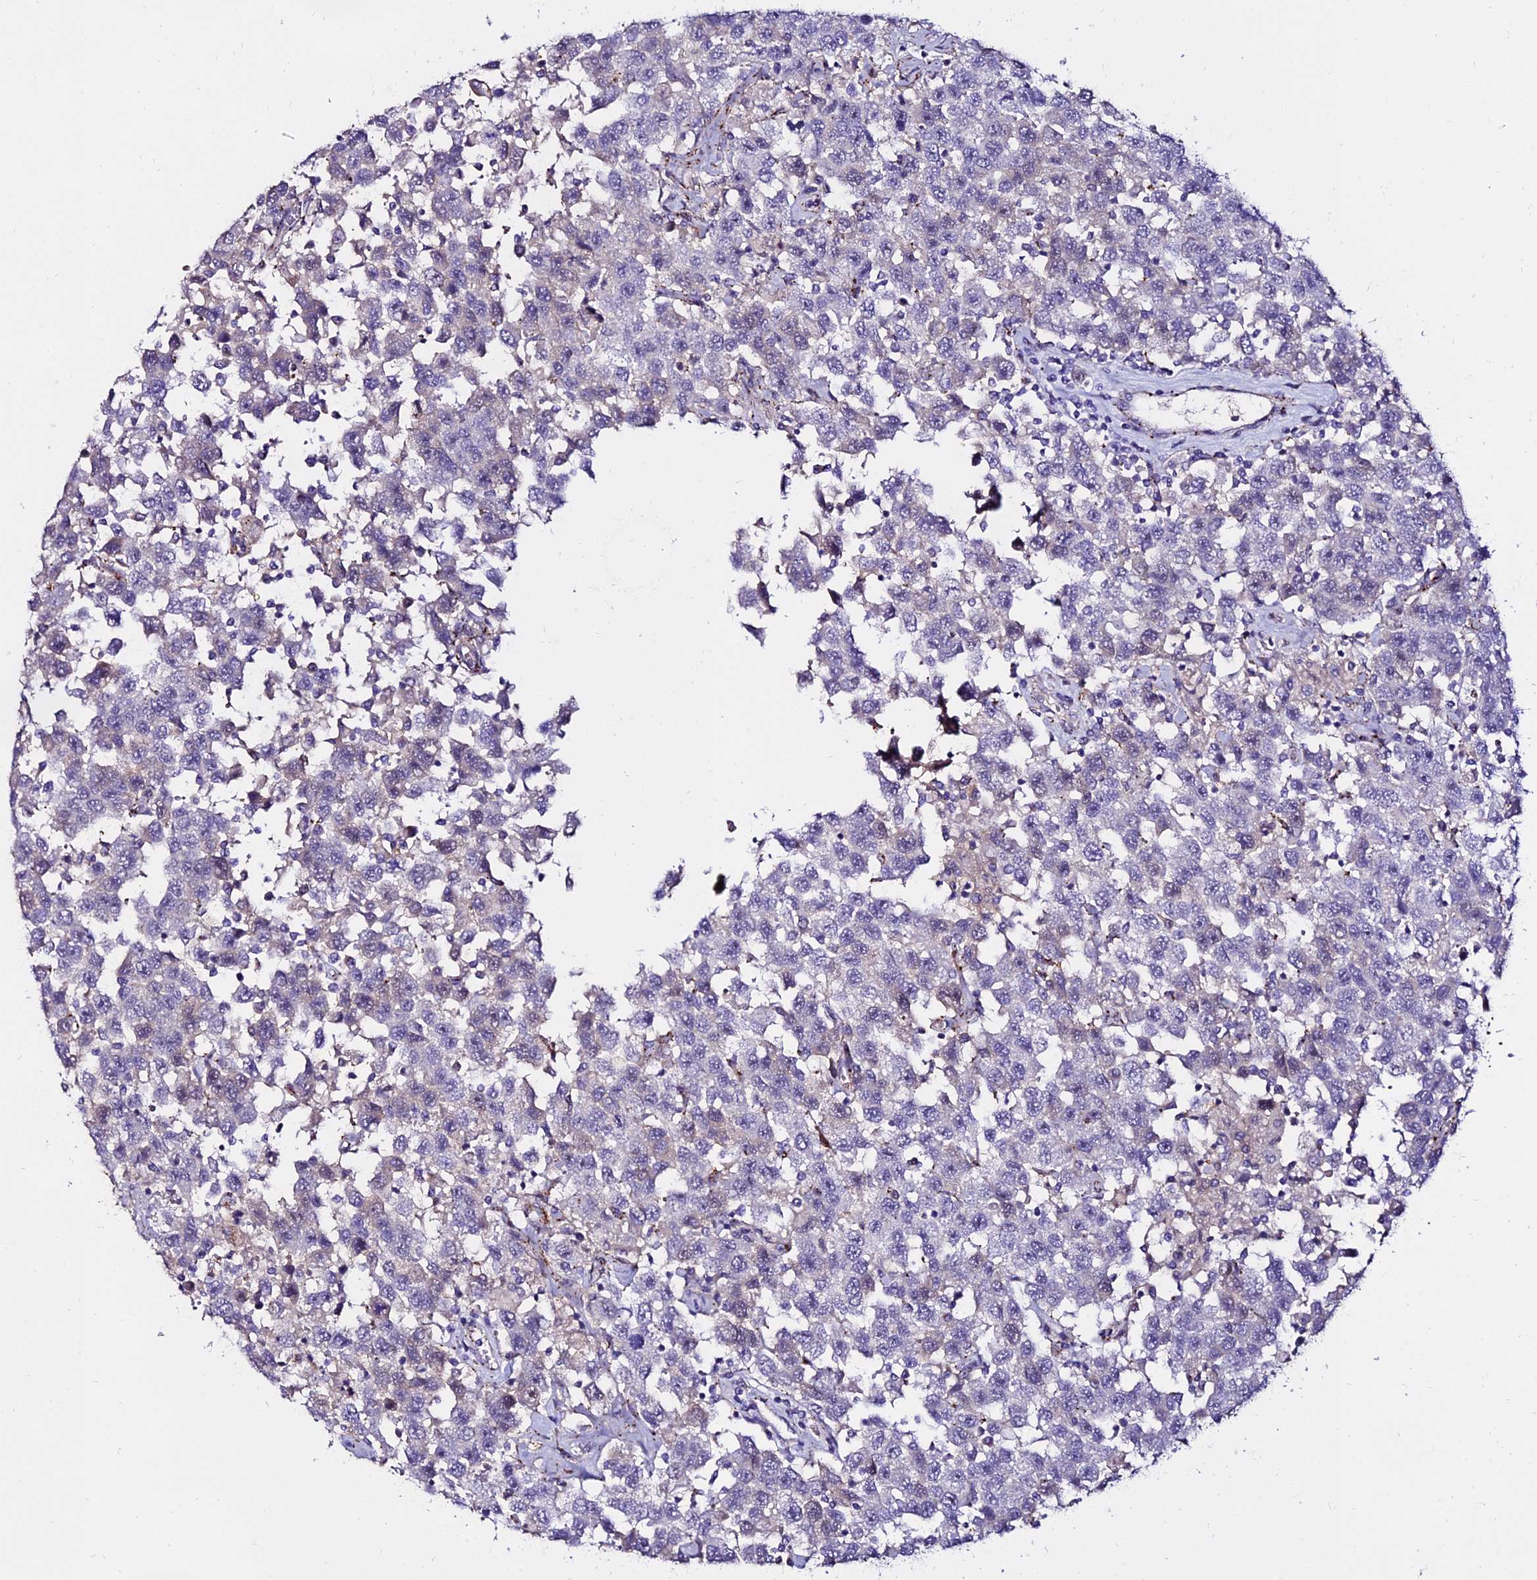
{"staining": {"intensity": "negative", "quantity": "none", "location": "none"}, "tissue": "testis cancer", "cell_type": "Tumor cells", "image_type": "cancer", "snomed": [{"axis": "morphology", "description": "Seminoma, NOS"}, {"axis": "topography", "description": "Testis"}], "caption": "This is an IHC histopathology image of human testis seminoma. There is no positivity in tumor cells.", "gene": "ALDH3B2", "patient": {"sex": "male", "age": 41}}